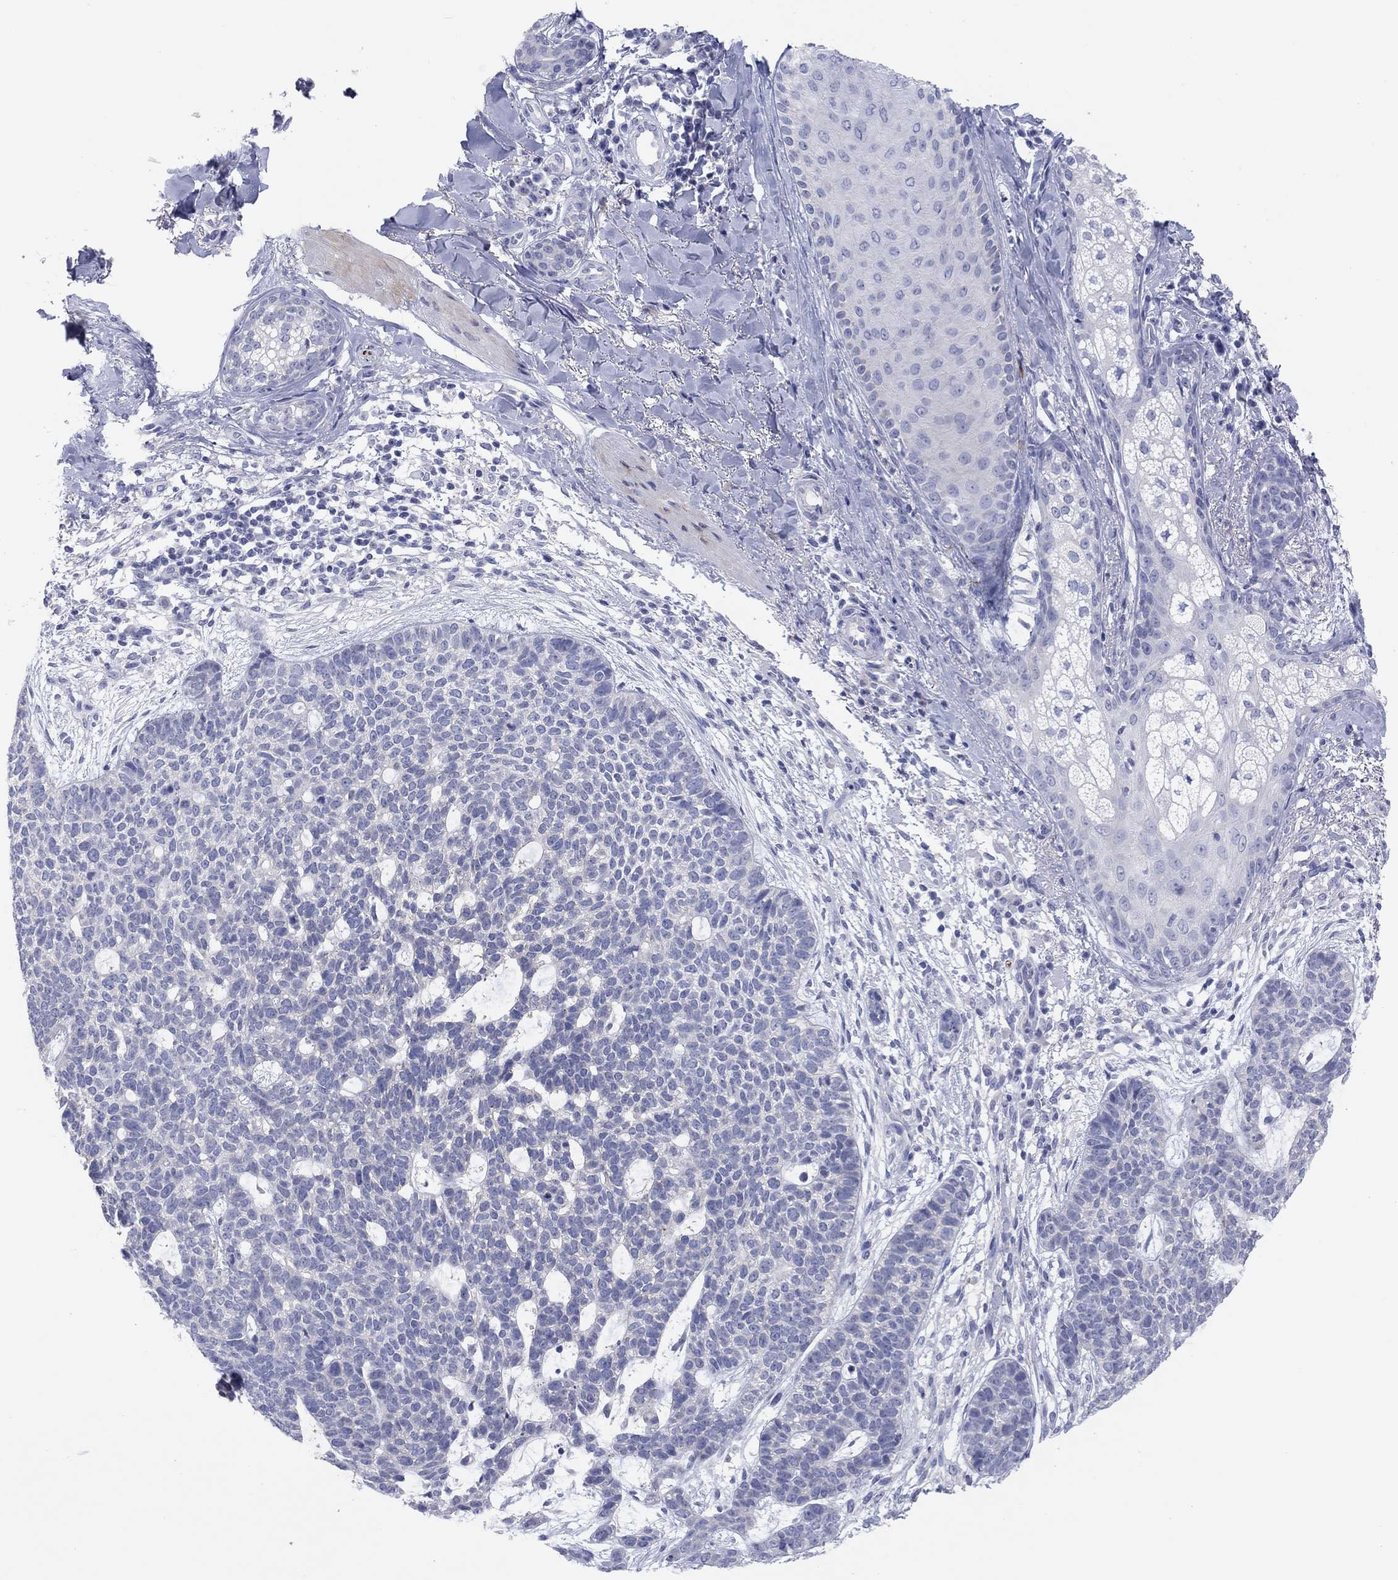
{"staining": {"intensity": "negative", "quantity": "none", "location": "none"}, "tissue": "skin cancer", "cell_type": "Tumor cells", "image_type": "cancer", "snomed": [{"axis": "morphology", "description": "Squamous cell carcinoma, NOS"}, {"axis": "topography", "description": "Skin"}], "caption": "Tumor cells are negative for brown protein staining in skin cancer (squamous cell carcinoma).", "gene": "CPNE6", "patient": {"sex": "male", "age": 88}}